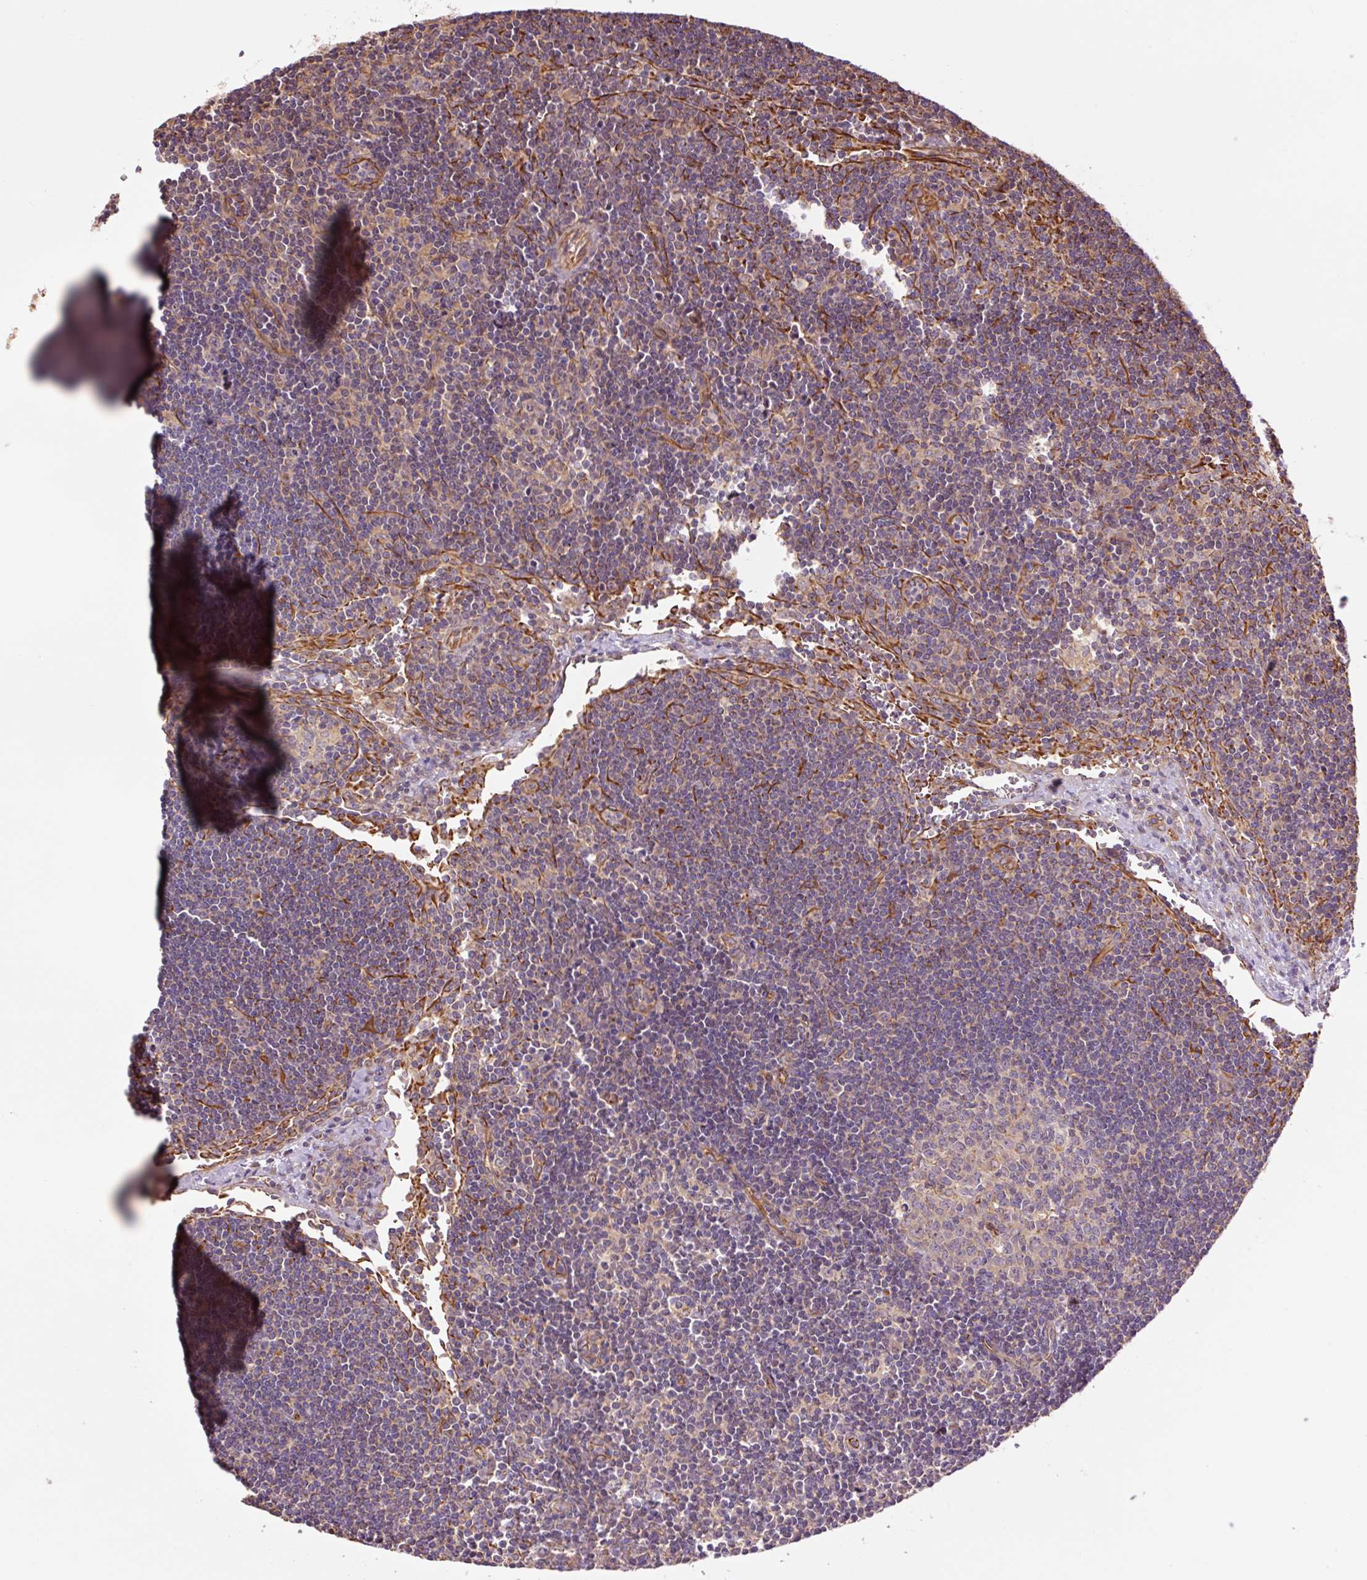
{"staining": {"intensity": "negative", "quantity": "none", "location": "none"}, "tissue": "lymph node", "cell_type": "Germinal center cells", "image_type": "normal", "snomed": [{"axis": "morphology", "description": "Normal tissue, NOS"}, {"axis": "topography", "description": "Lymph node"}], "caption": "This is a histopathology image of immunohistochemistry staining of normal lymph node, which shows no expression in germinal center cells. Brightfield microscopy of immunohistochemistry stained with DAB (3,3'-diaminobenzidine) (brown) and hematoxylin (blue), captured at high magnification.", "gene": "PCK2", "patient": {"sex": "female", "age": 29}}